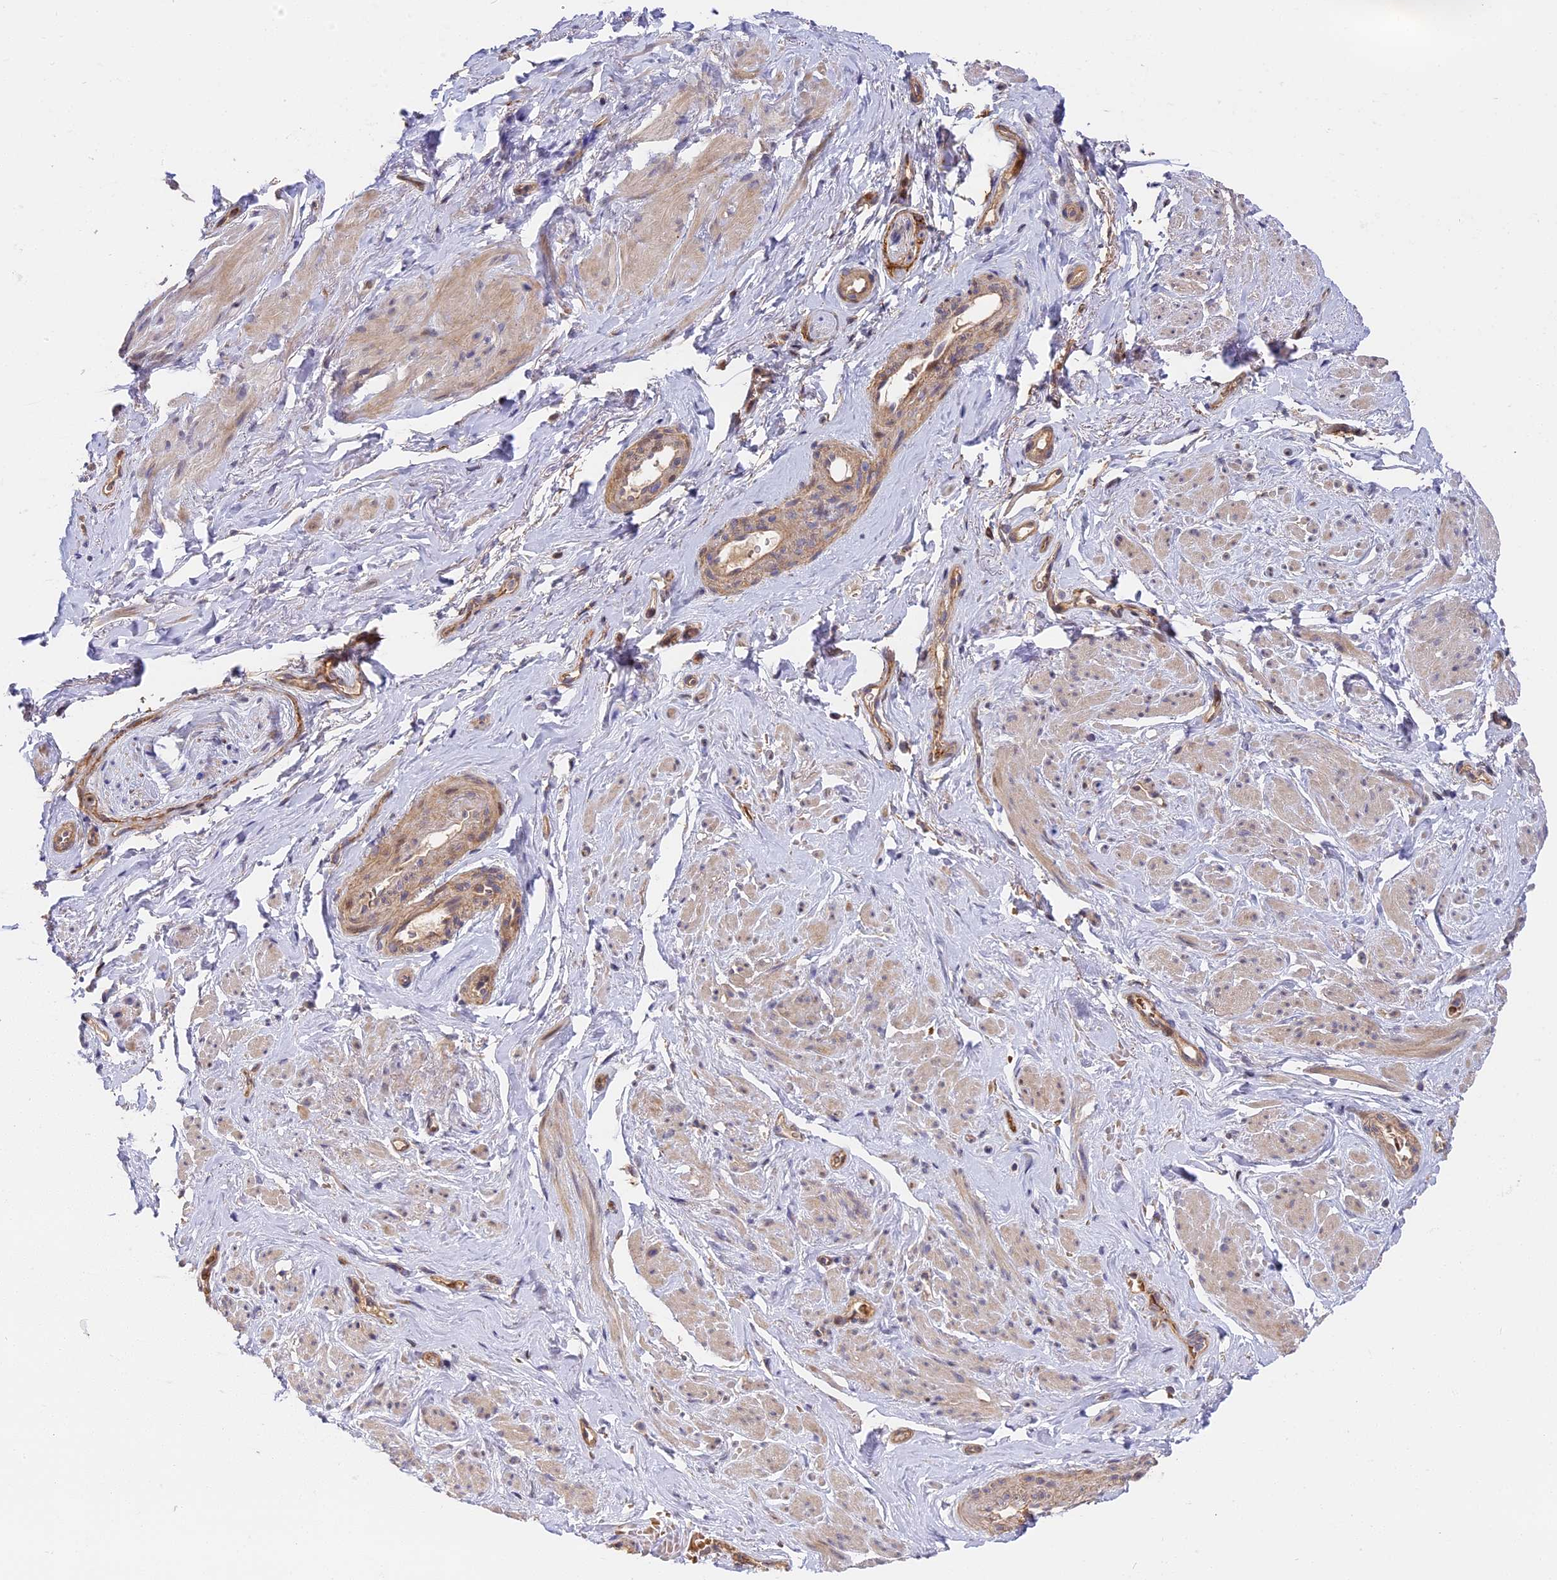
{"staining": {"intensity": "moderate", "quantity": "<25%", "location": "cytoplasmic/membranous"}, "tissue": "smooth muscle", "cell_type": "Smooth muscle cells", "image_type": "normal", "snomed": [{"axis": "morphology", "description": "Normal tissue, NOS"}, {"axis": "topography", "description": "Smooth muscle"}, {"axis": "topography", "description": "Peripheral nerve tissue"}], "caption": "Immunohistochemistry (IHC) of normal human smooth muscle displays low levels of moderate cytoplasmic/membranous expression in about <25% of smooth muscle cells. (DAB = brown stain, brightfield microscopy at high magnification).", "gene": "MISP3", "patient": {"sex": "male", "age": 69}}